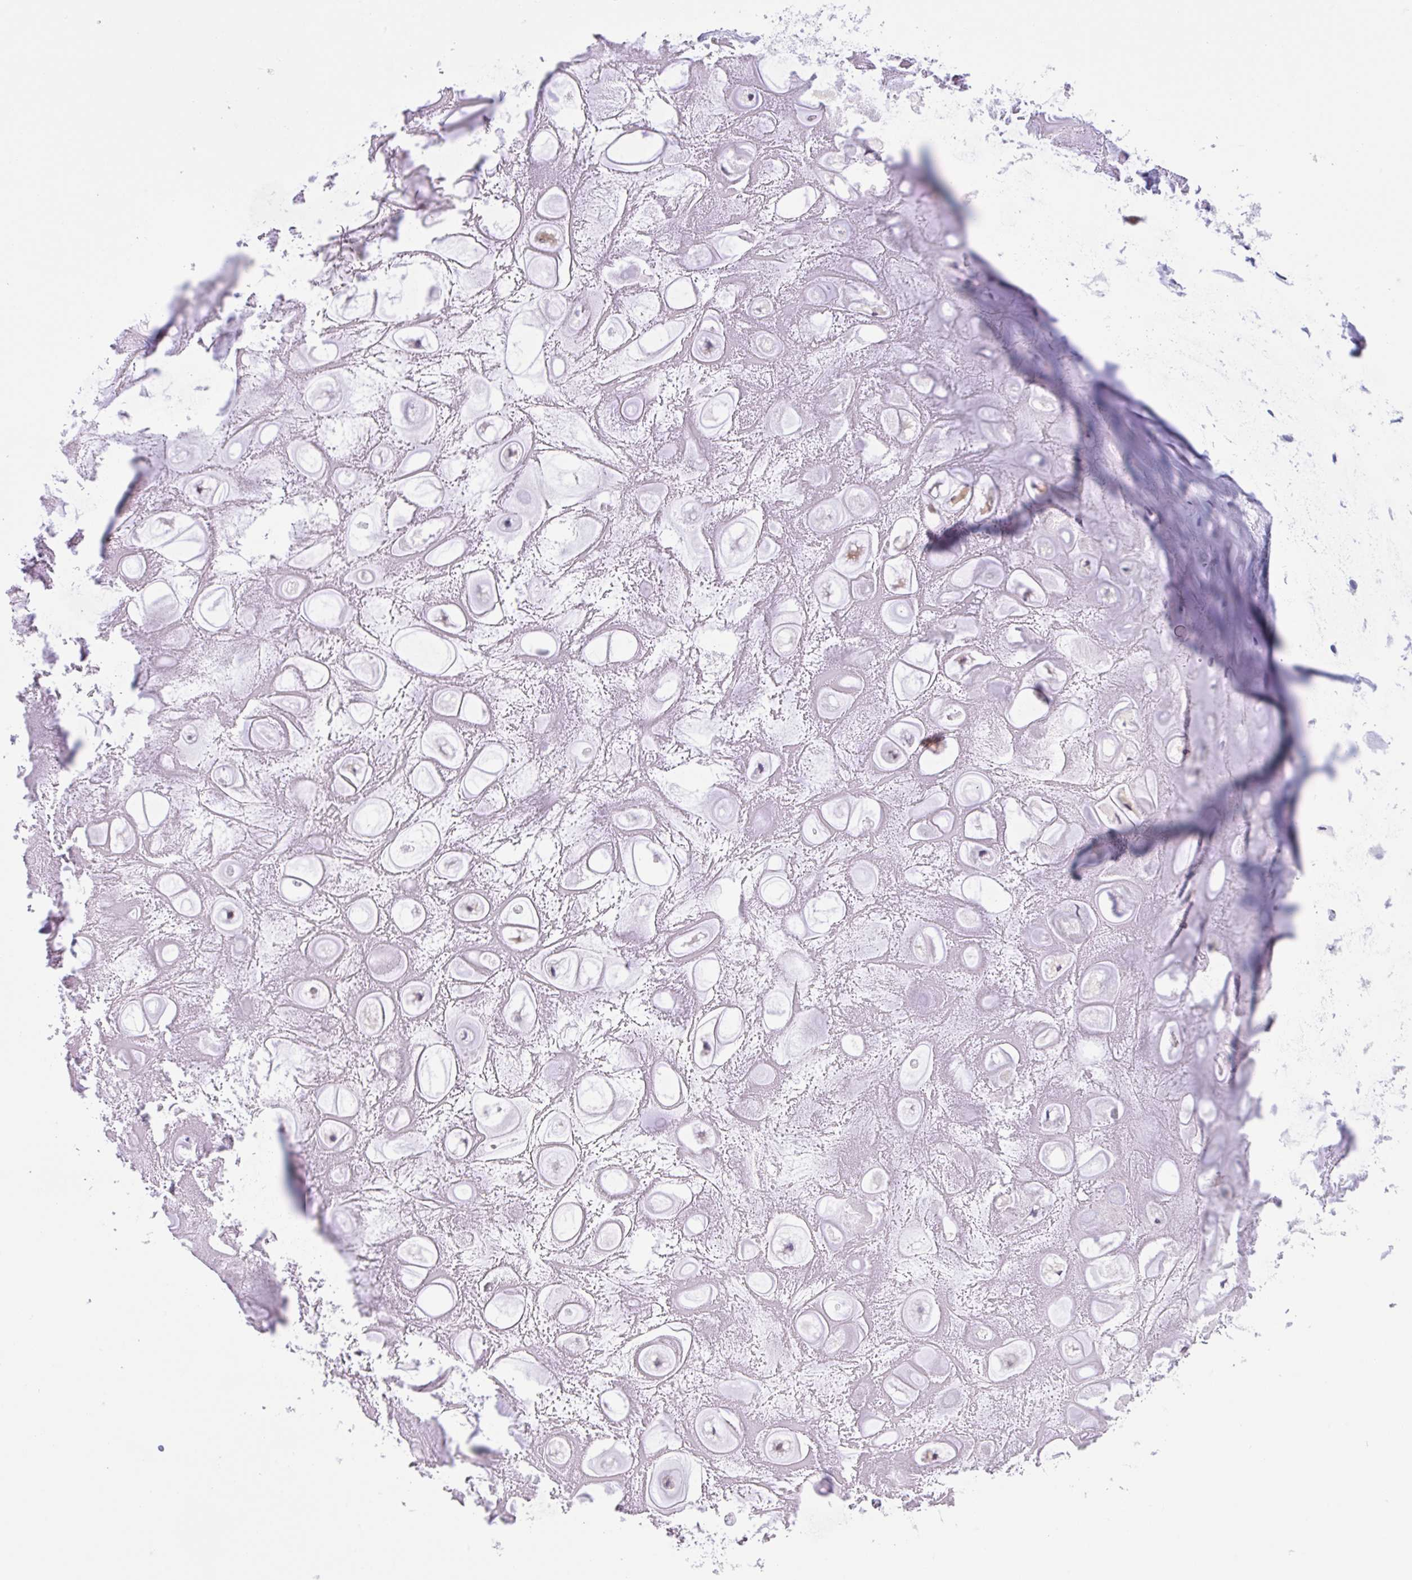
{"staining": {"intensity": "weak", "quantity": "<25%", "location": "cytoplasmic/membranous"}, "tissue": "soft tissue", "cell_type": "Chondrocytes", "image_type": "normal", "snomed": [{"axis": "morphology", "description": "Normal tissue, NOS"}, {"axis": "topography", "description": "Lymph node"}, {"axis": "topography", "description": "Cartilage tissue"}, {"axis": "topography", "description": "Nasopharynx"}], "caption": "Chondrocytes are negative for protein expression in normal human soft tissue. (DAB immunohistochemistry visualized using brightfield microscopy, high magnification).", "gene": "AHCYL2", "patient": {"sex": "male", "age": 63}}